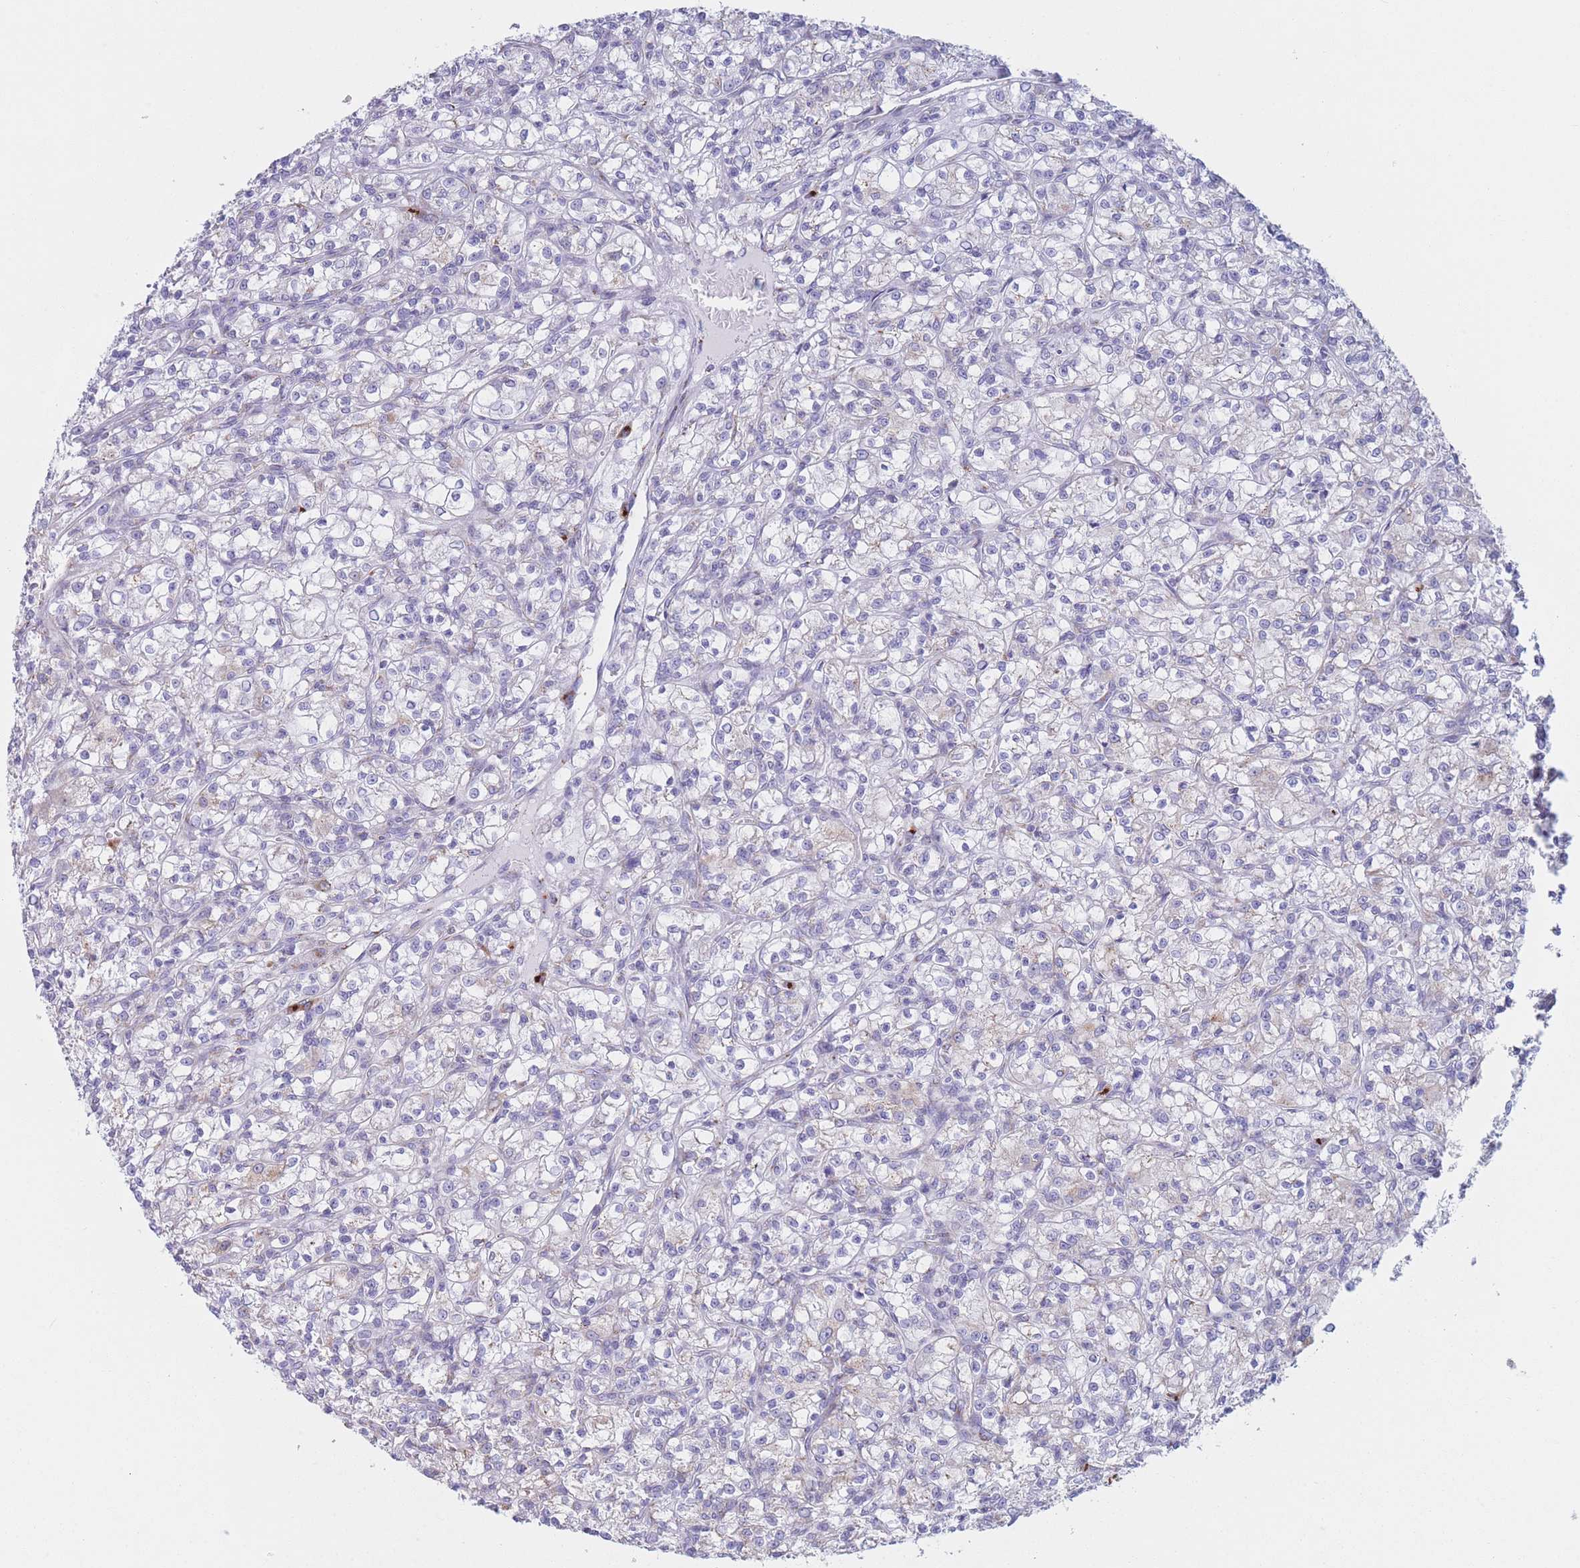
{"staining": {"intensity": "negative", "quantity": "none", "location": "none"}, "tissue": "renal cancer", "cell_type": "Tumor cells", "image_type": "cancer", "snomed": [{"axis": "morphology", "description": "Adenocarcinoma, NOS"}, {"axis": "topography", "description": "Kidney"}], "caption": "Immunohistochemistry histopathology image of neoplastic tissue: human adenocarcinoma (renal) stained with DAB shows no significant protein expression in tumor cells. (DAB immunohistochemistry (IHC) with hematoxylin counter stain).", "gene": "MRPL30", "patient": {"sex": "female", "age": 59}}